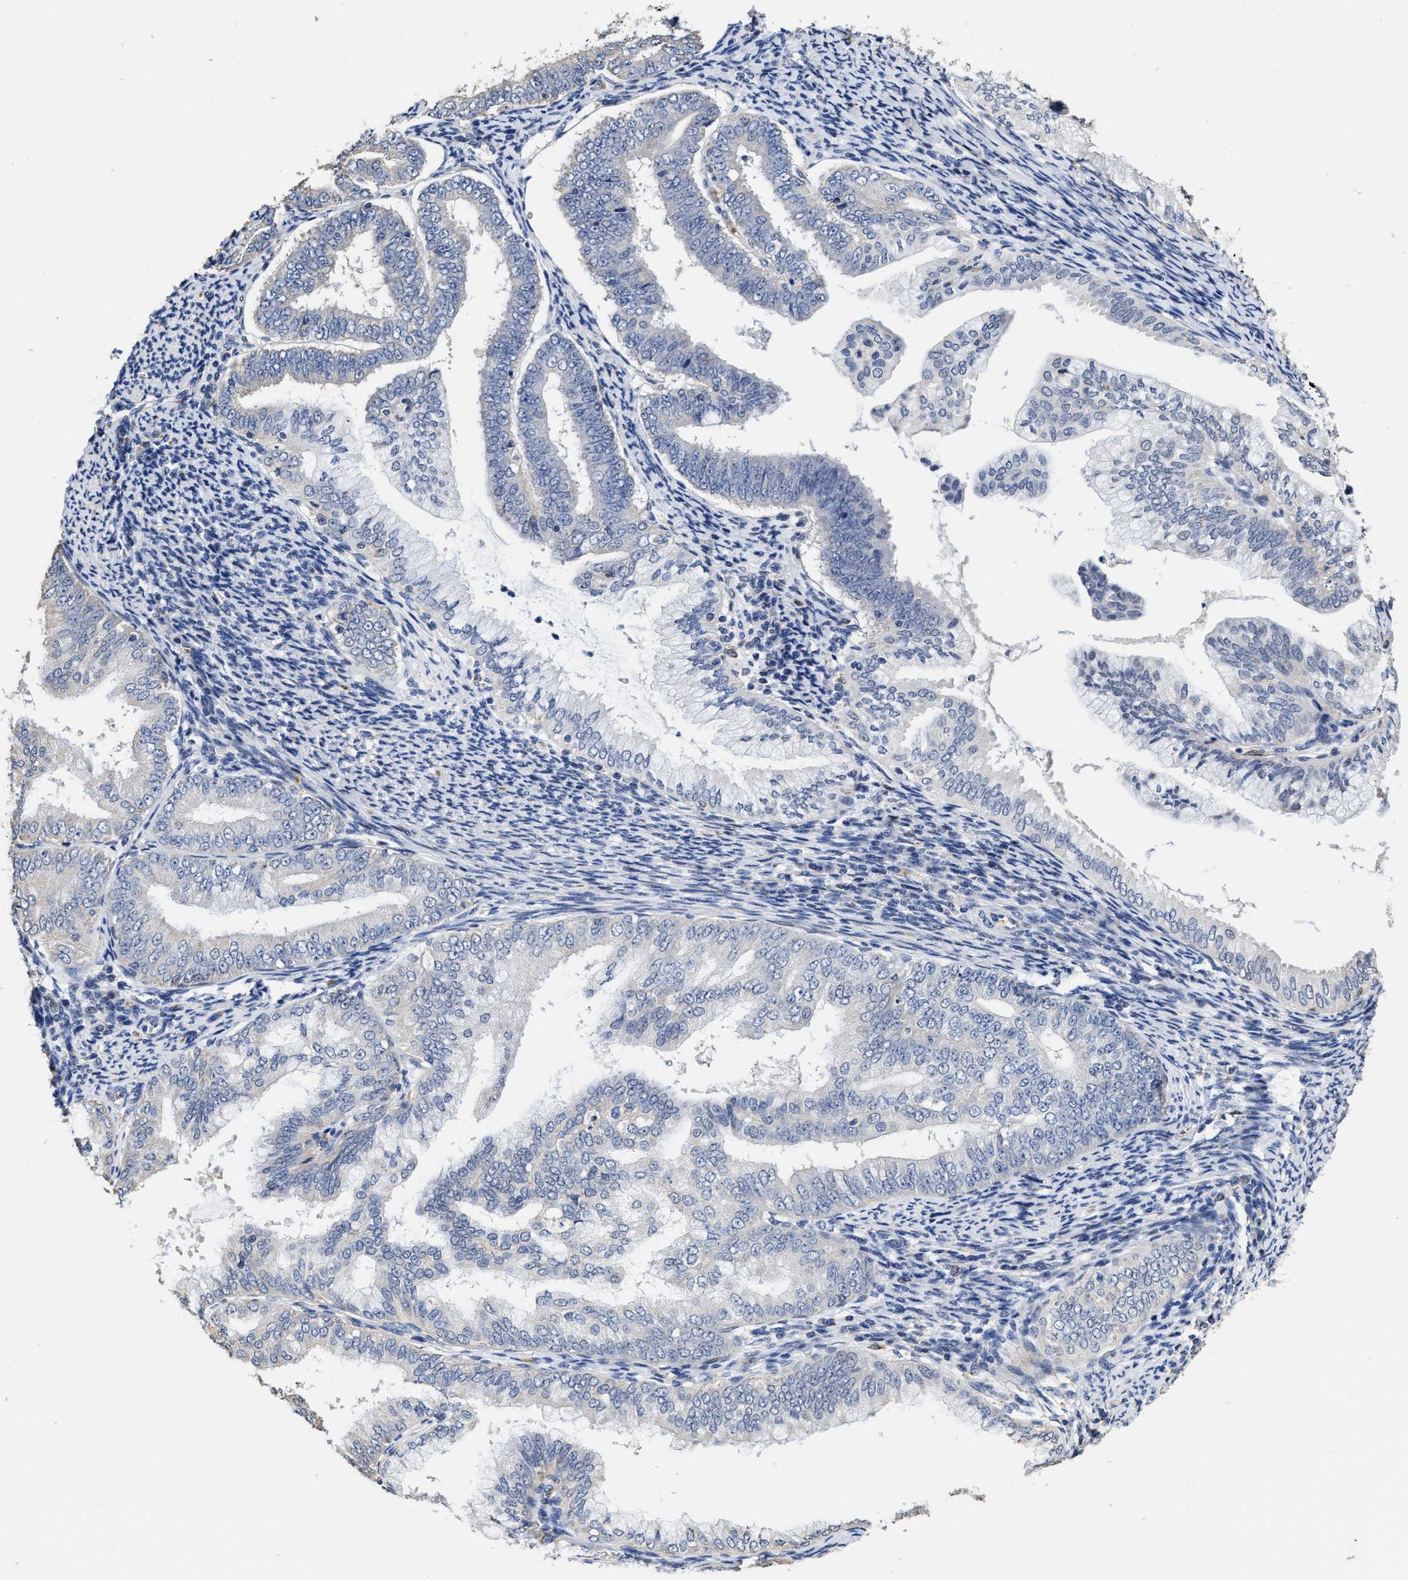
{"staining": {"intensity": "negative", "quantity": "none", "location": "none"}, "tissue": "endometrial cancer", "cell_type": "Tumor cells", "image_type": "cancer", "snomed": [{"axis": "morphology", "description": "Adenocarcinoma, NOS"}, {"axis": "topography", "description": "Endometrium"}], "caption": "A micrograph of human endometrial adenocarcinoma is negative for staining in tumor cells. (DAB (3,3'-diaminobenzidine) immunohistochemistry with hematoxylin counter stain).", "gene": "ZFAT", "patient": {"sex": "female", "age": 63}}